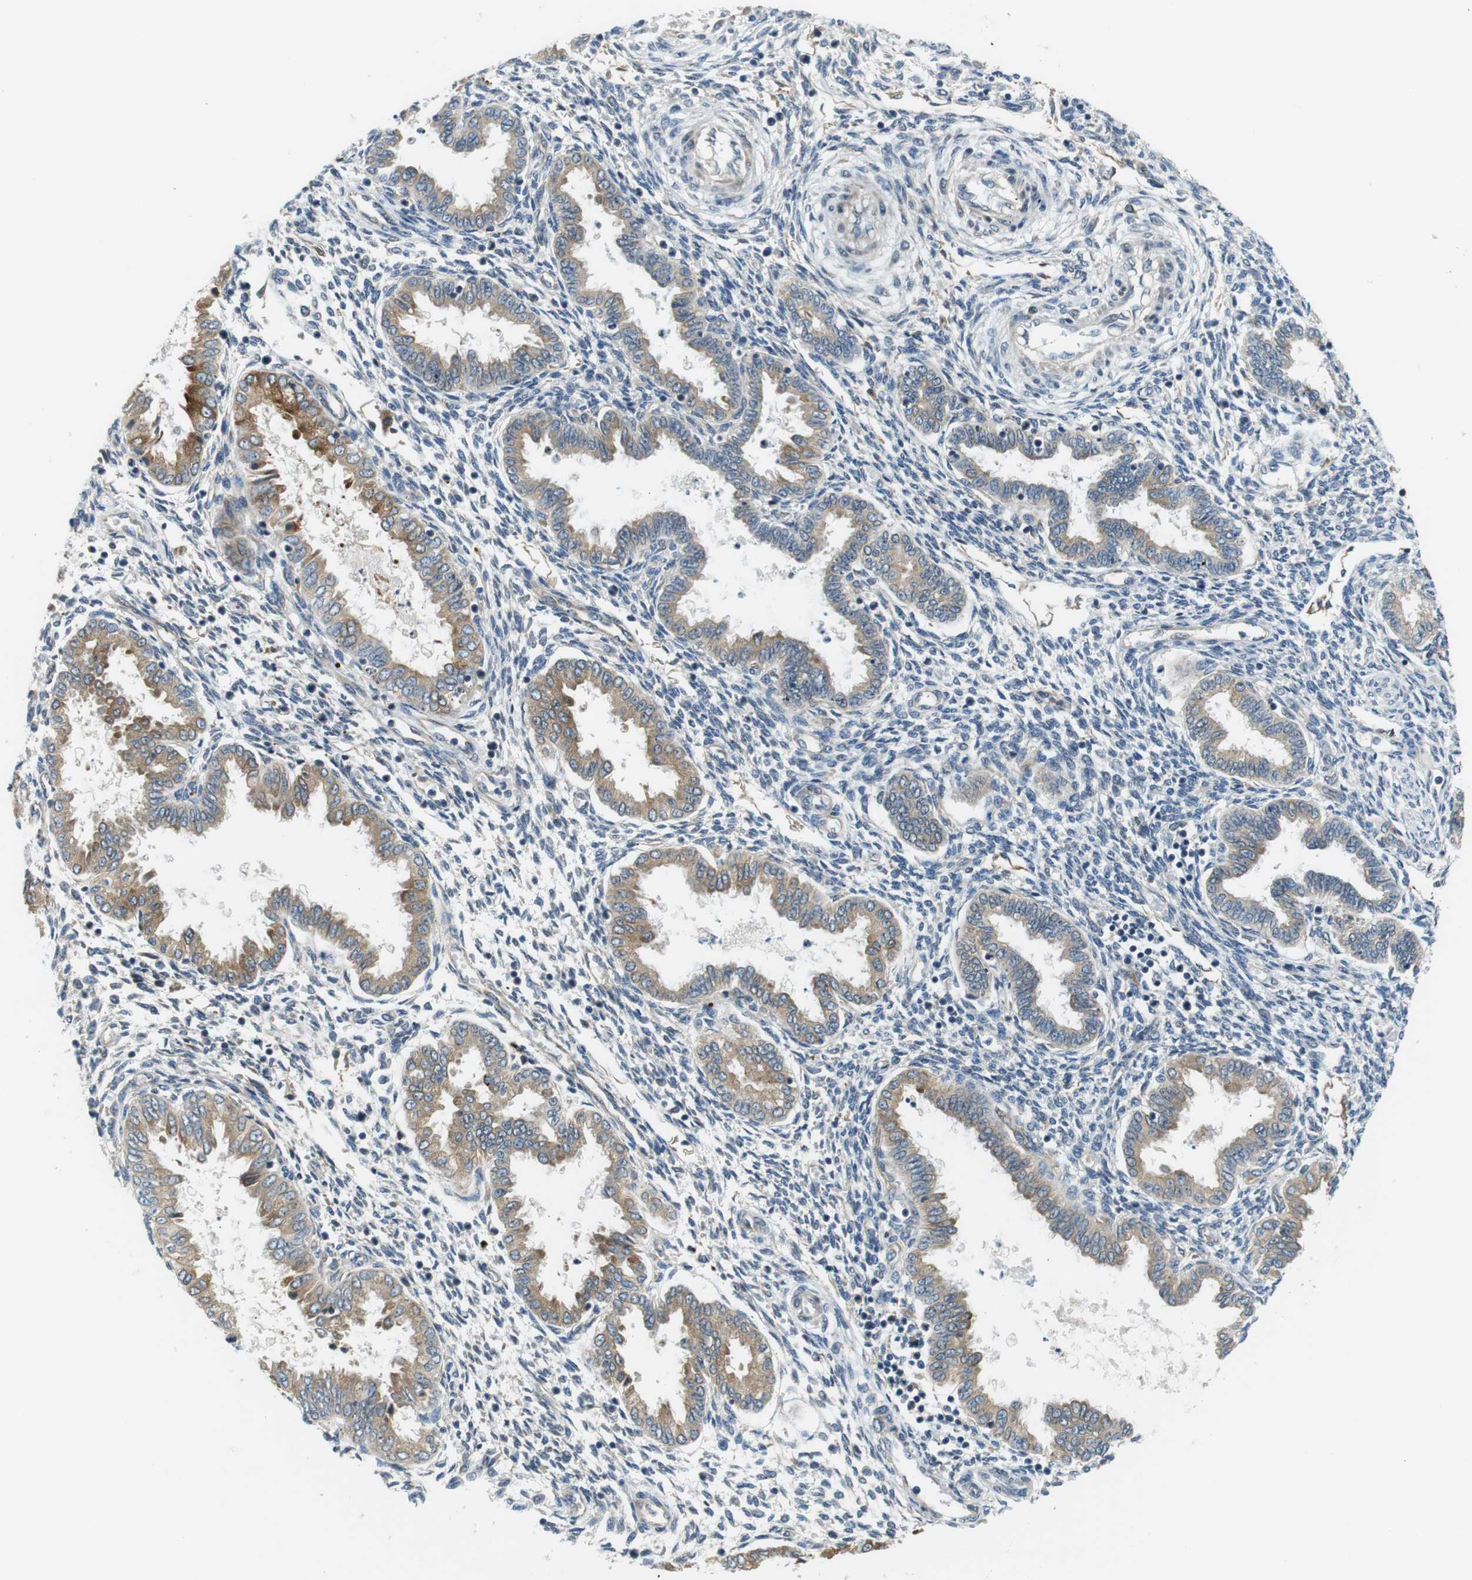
{"staining": {"intensity": "negative", "quantity": "none", "location": "none"}, "tissue": "endometrium", "cell_type": "Cells in endometrial stroma", "image_type": "normal", "snomed": [{"axis": "morphology", "description": "Normal tissue, NOS"}, {"axis": "topography", "description": "Endometrium"}], "caption": "Immunohistochemistry photomicrograph of normal human endometrium stained for a protein (brown), which displays no expression in cells in endometrial stroma. Brightfield microscopy of immunohistochemistry stained with DAB (3,3'-diaminobenzidine) (brown) and hematoxylin (blue), captured at high magnification.", "gene": "PALD1", "patient": {"sex": "female", "age": 33}}